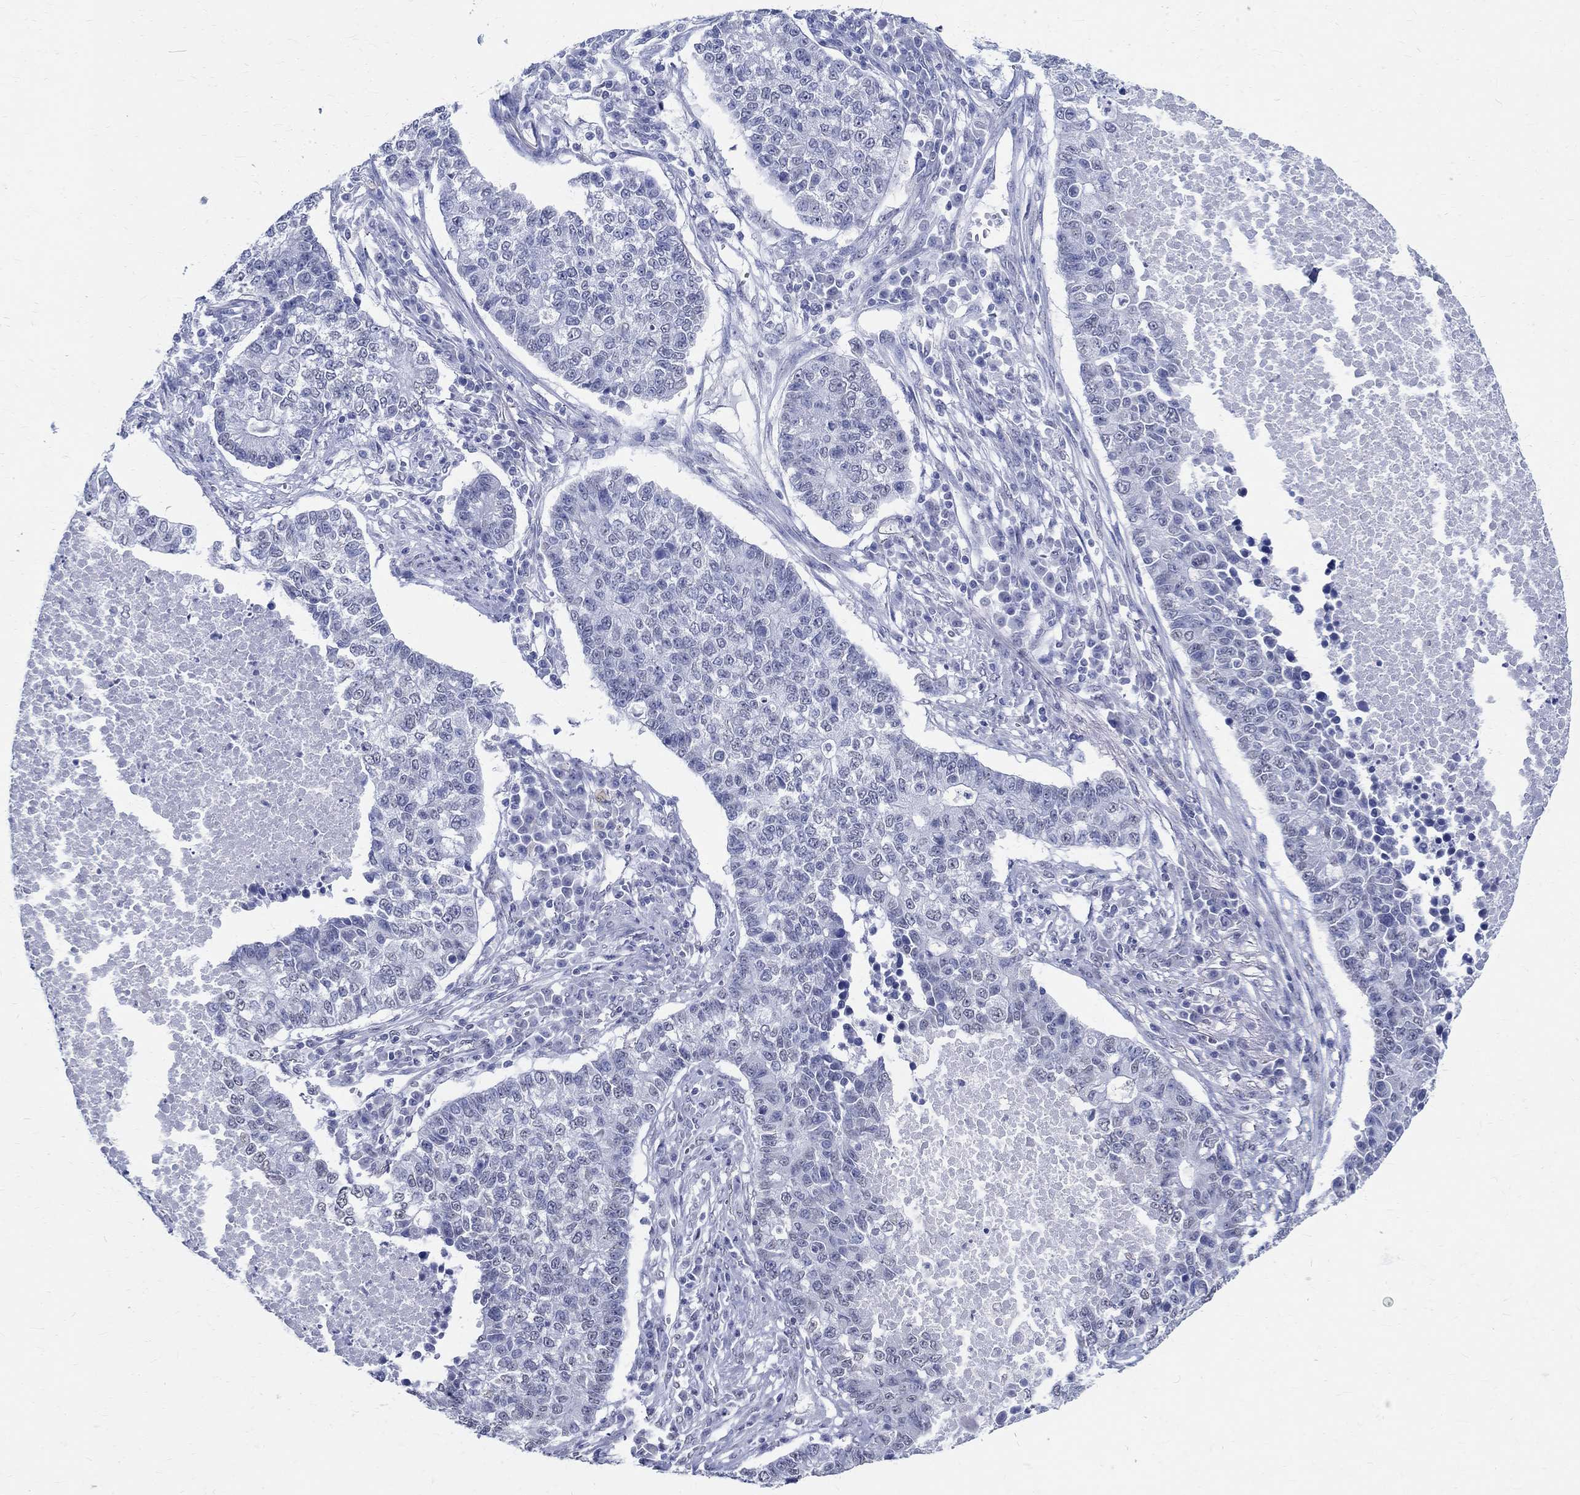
{"staining": {"intensity": "negative", "quantity": "none", "location": "none"}, "tissue": "lung cancer", "cell_type": "Tumor cells", "image_type": "cancer", "snomed": [{"axis": "morphology", "description": "Adenocarcinoma, NOS"}, {"axis": "topography", "description": "Lung"}], "caption": "This is a histopathology image of immunohistochemistry (IHC) staining of lung cancer (adenocarcinoma), which shows no positivity in tumor cells.", "gene": "TSPAN16", "patient": {"sex": "male", "age": 57}}